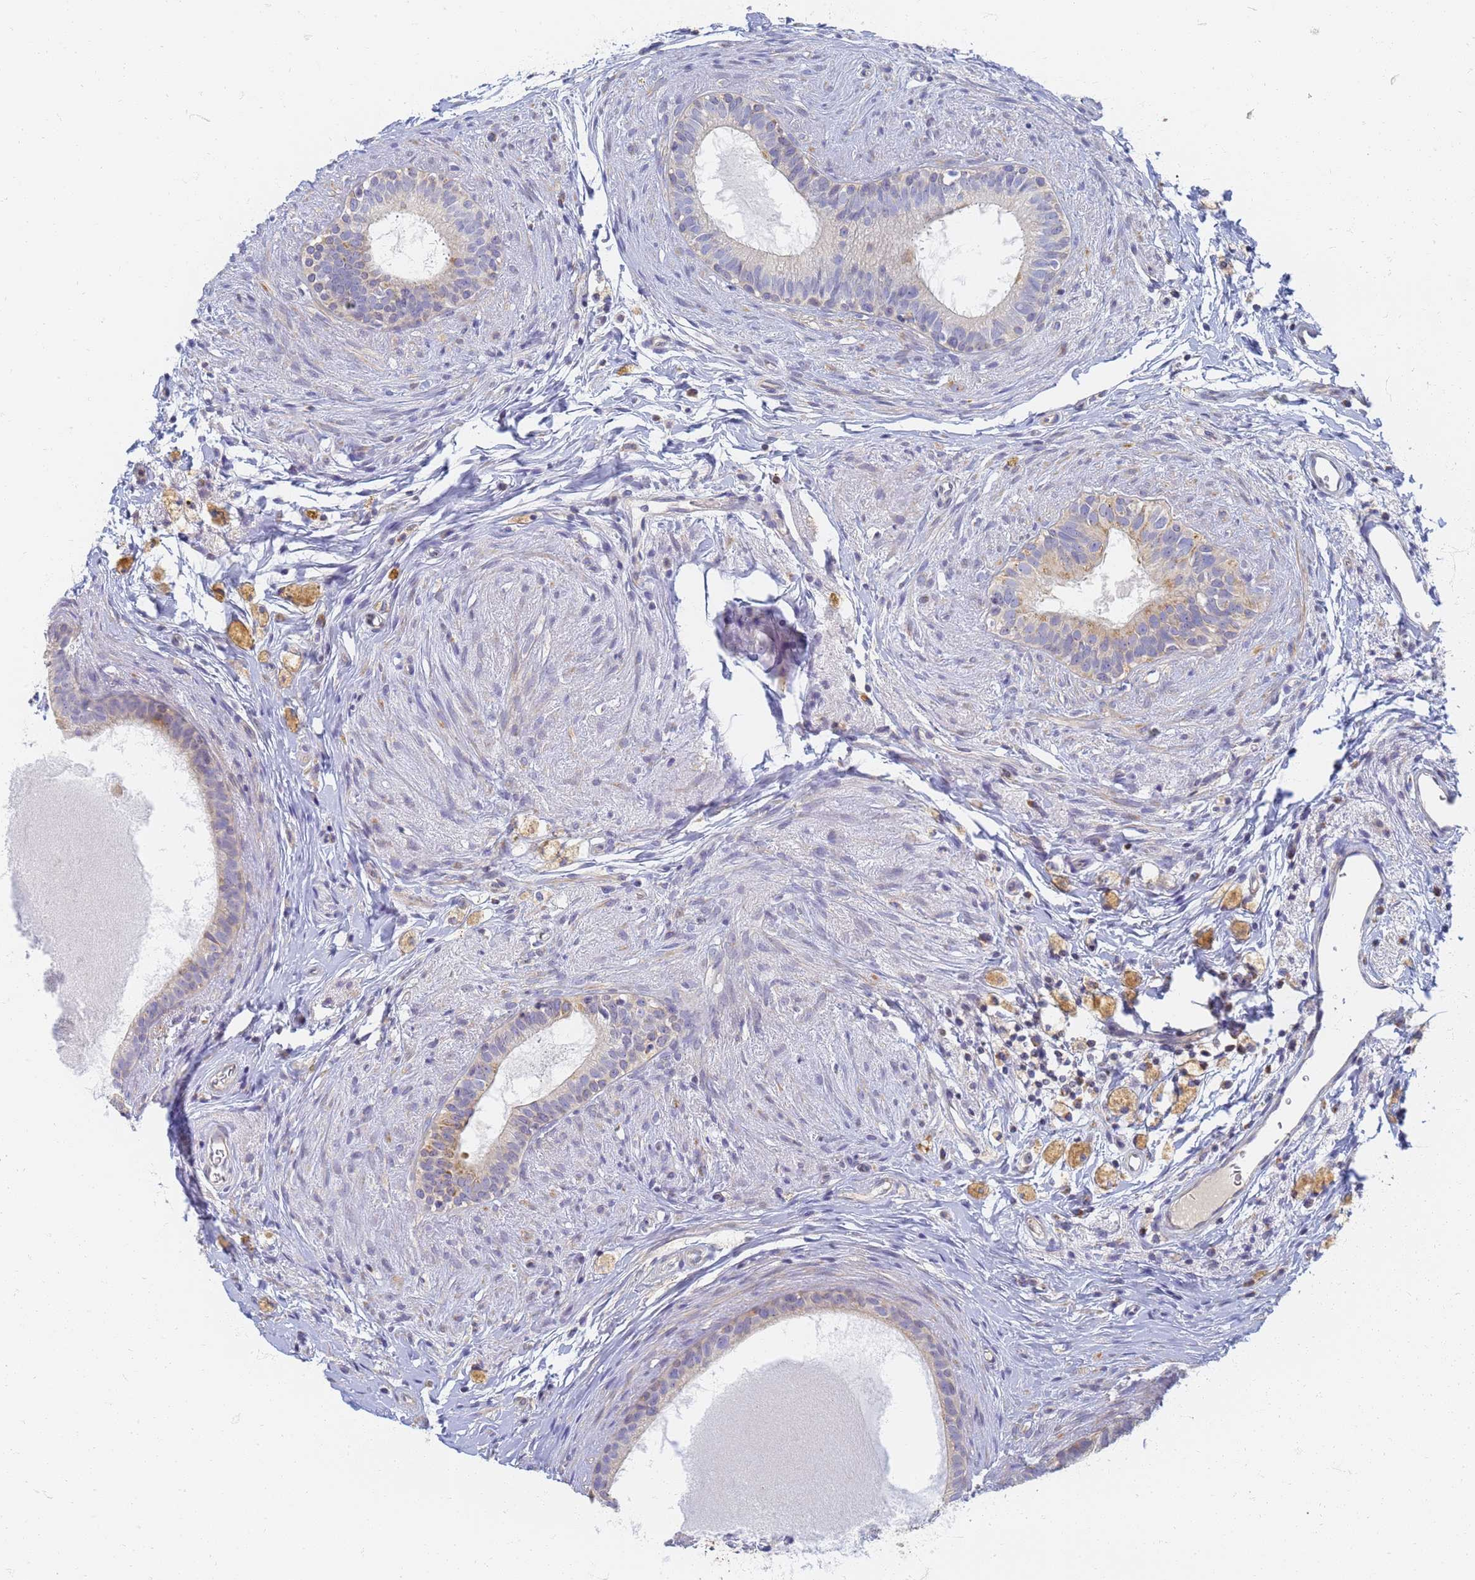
{"staining": {"intensity": "weak", "quantity": "<25%", "location": "cytoplasmic/membranous"}, "tissue": "epididymis", "cell_type": "Glandular cells", "image_type": "normal", "snomed": [{"axis": "morphology", "description": "Normal tissue, NOS"}, {"axis": "topography", "description": "Epididymis"}], "caption": "IHC histopathology image of normal epididymis: epididymis stained with DAB shows no significant protein positivity in glandular cells.", "gene": "UTP23", "patient": {"sex": "male", "age": 80}}